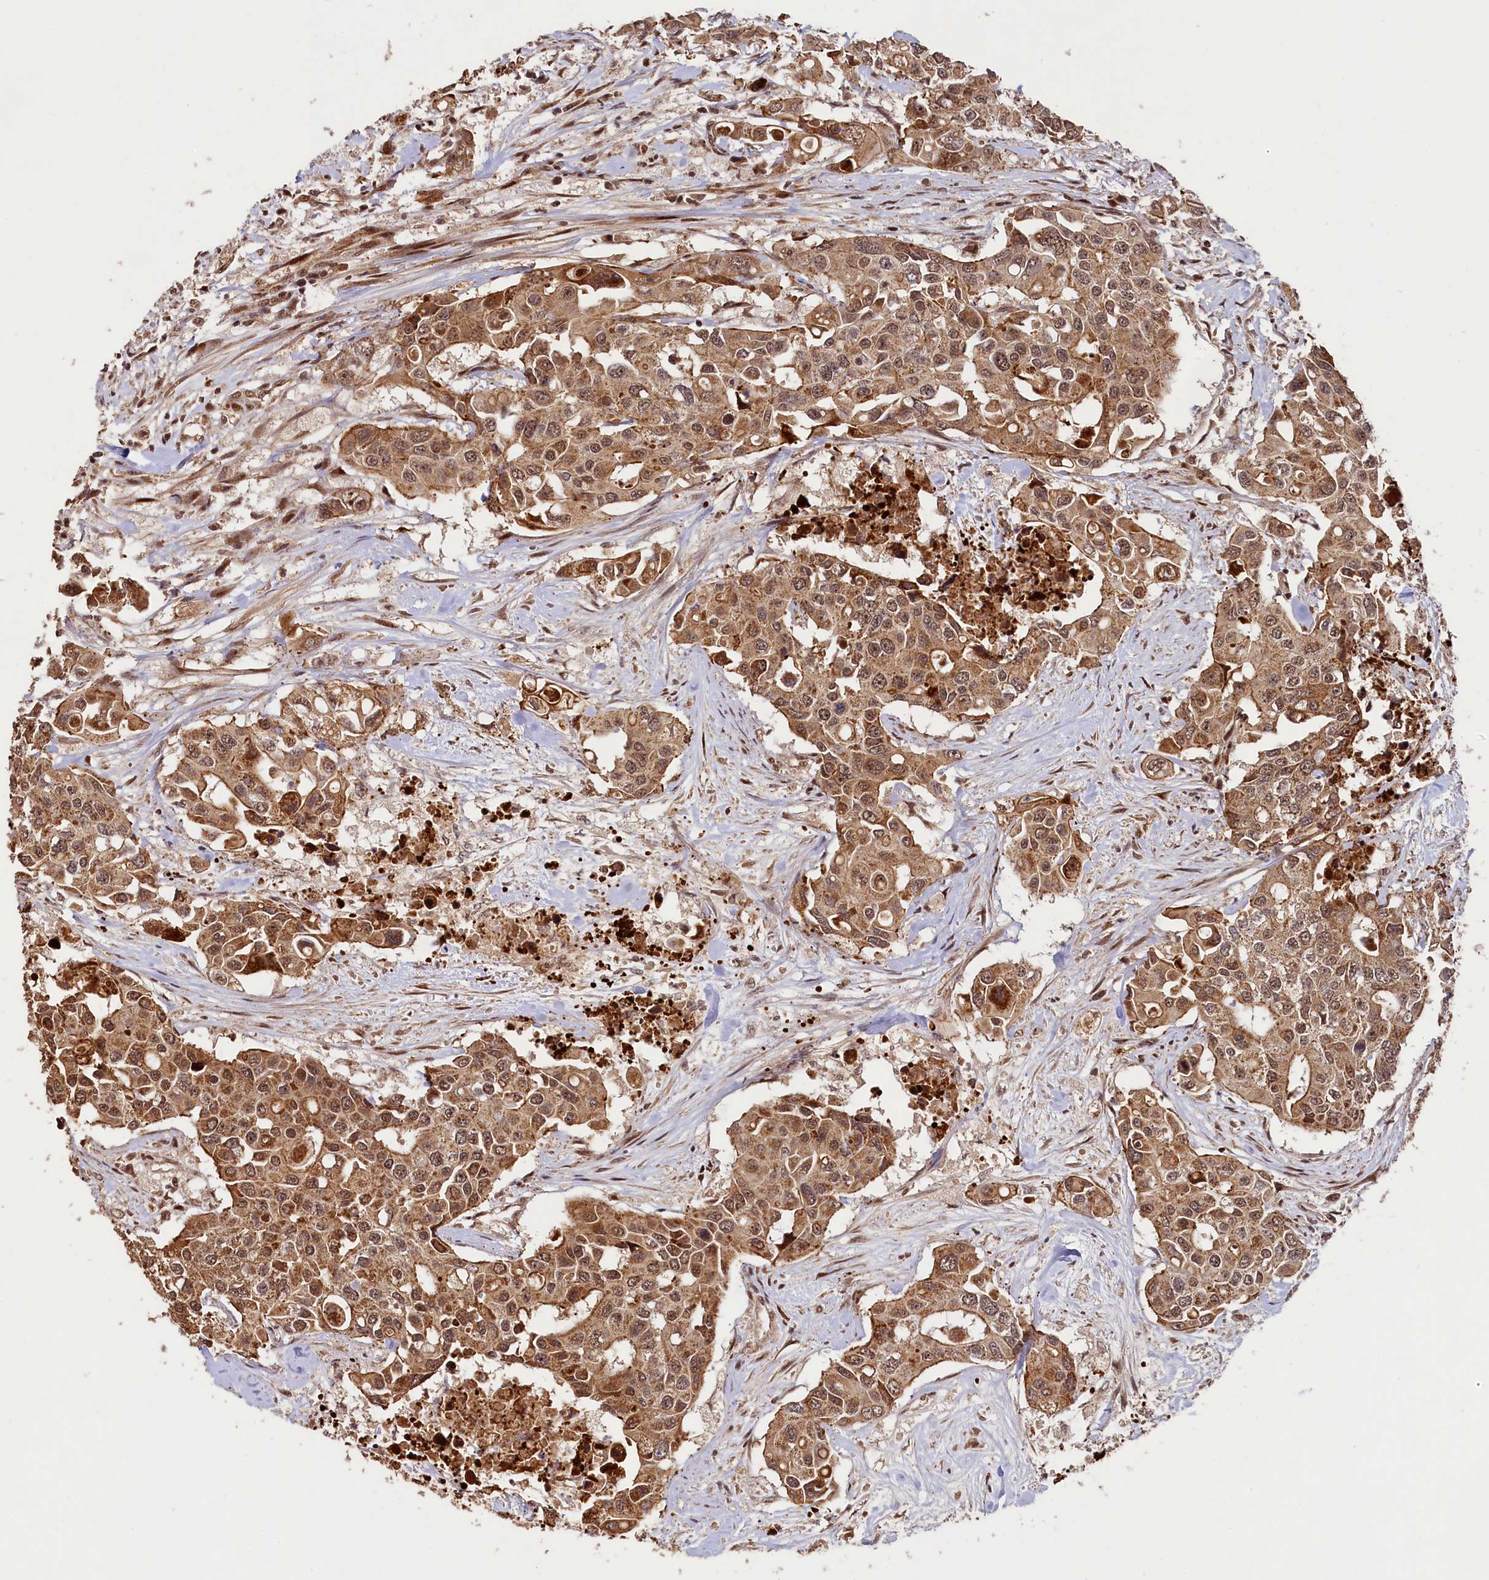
{"staining": {"intensity": "moderate", "quantity": ">75%", "location": "cytoplasmic/membranous,nuclear"}, "tissue": "colorectal cancer", "cell_type": "Tumor cells", "image_type": "cancer", "snomed": [{"axis": "morphology", "description": "Adenocarcinoma, NOS"}, {"axis": "topography", "description": "Colon"}], "caption": "DAB (3,3'-diaminobenzidine) immunohistochemical staining of colorectal cancer (adenocarcinoma) reveals moderate cytoplasmic/membranous and nuclear protein staining in about >75% of tumor cells.", "gene": "SHPRH", "patient": {"sex": "male", "age": 77}}